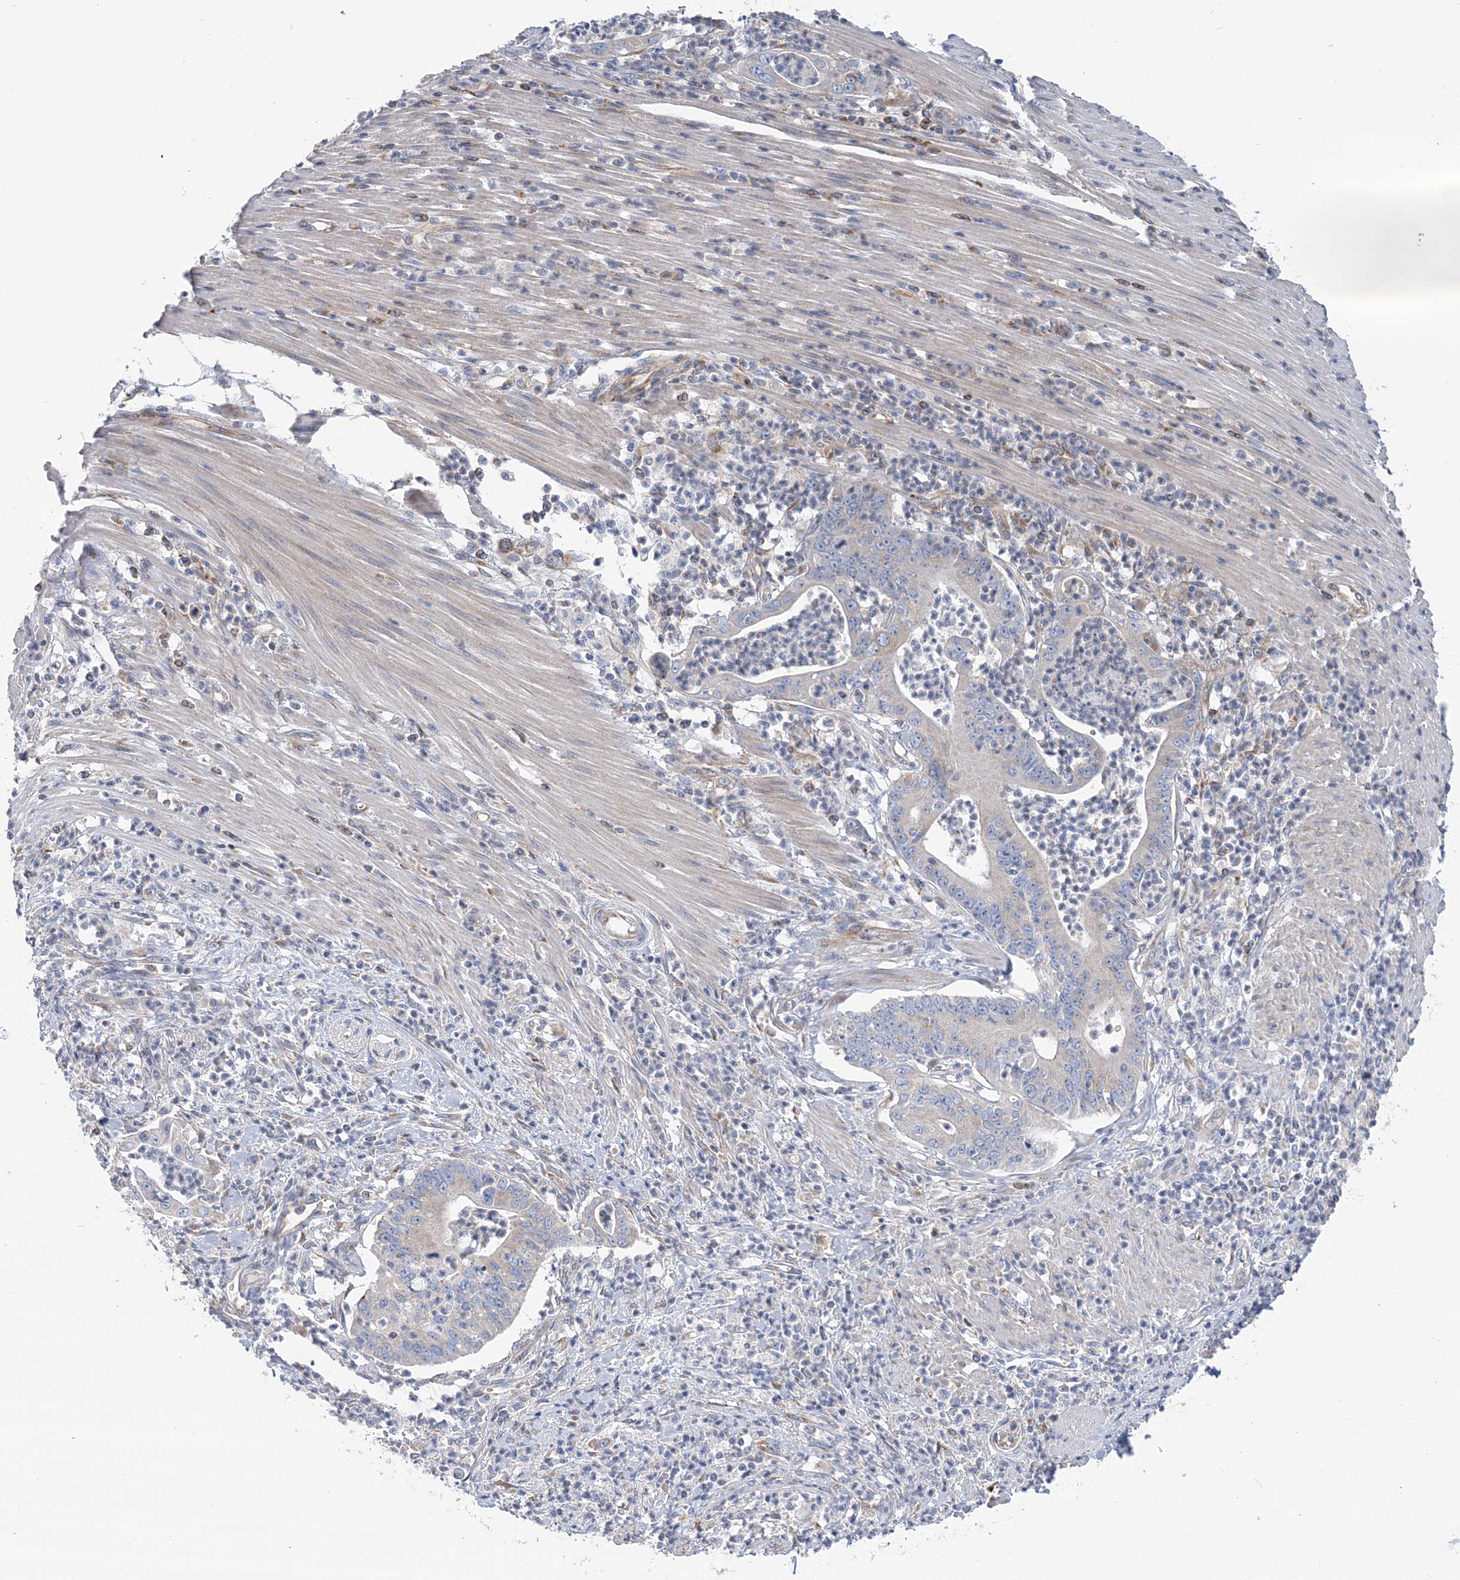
{"staining": {"intensity": "negative", "quantity": "none", "location": "none"}, "tissue": "pancreatic cancer", "cell_type": "Tumor cells", "image_type": "cancer", "snomed": [{"axis": "morphology", "description": "Adenocarcinoma, NOS"}, {"axis": "topography", "description": "Pancreas"}], "caption": "Protein analysis of pancreatic cancer displays no significant expression in tumor cells.", "gene": "FAM114A2", "patient": {"sex": "male", "age": 69}}